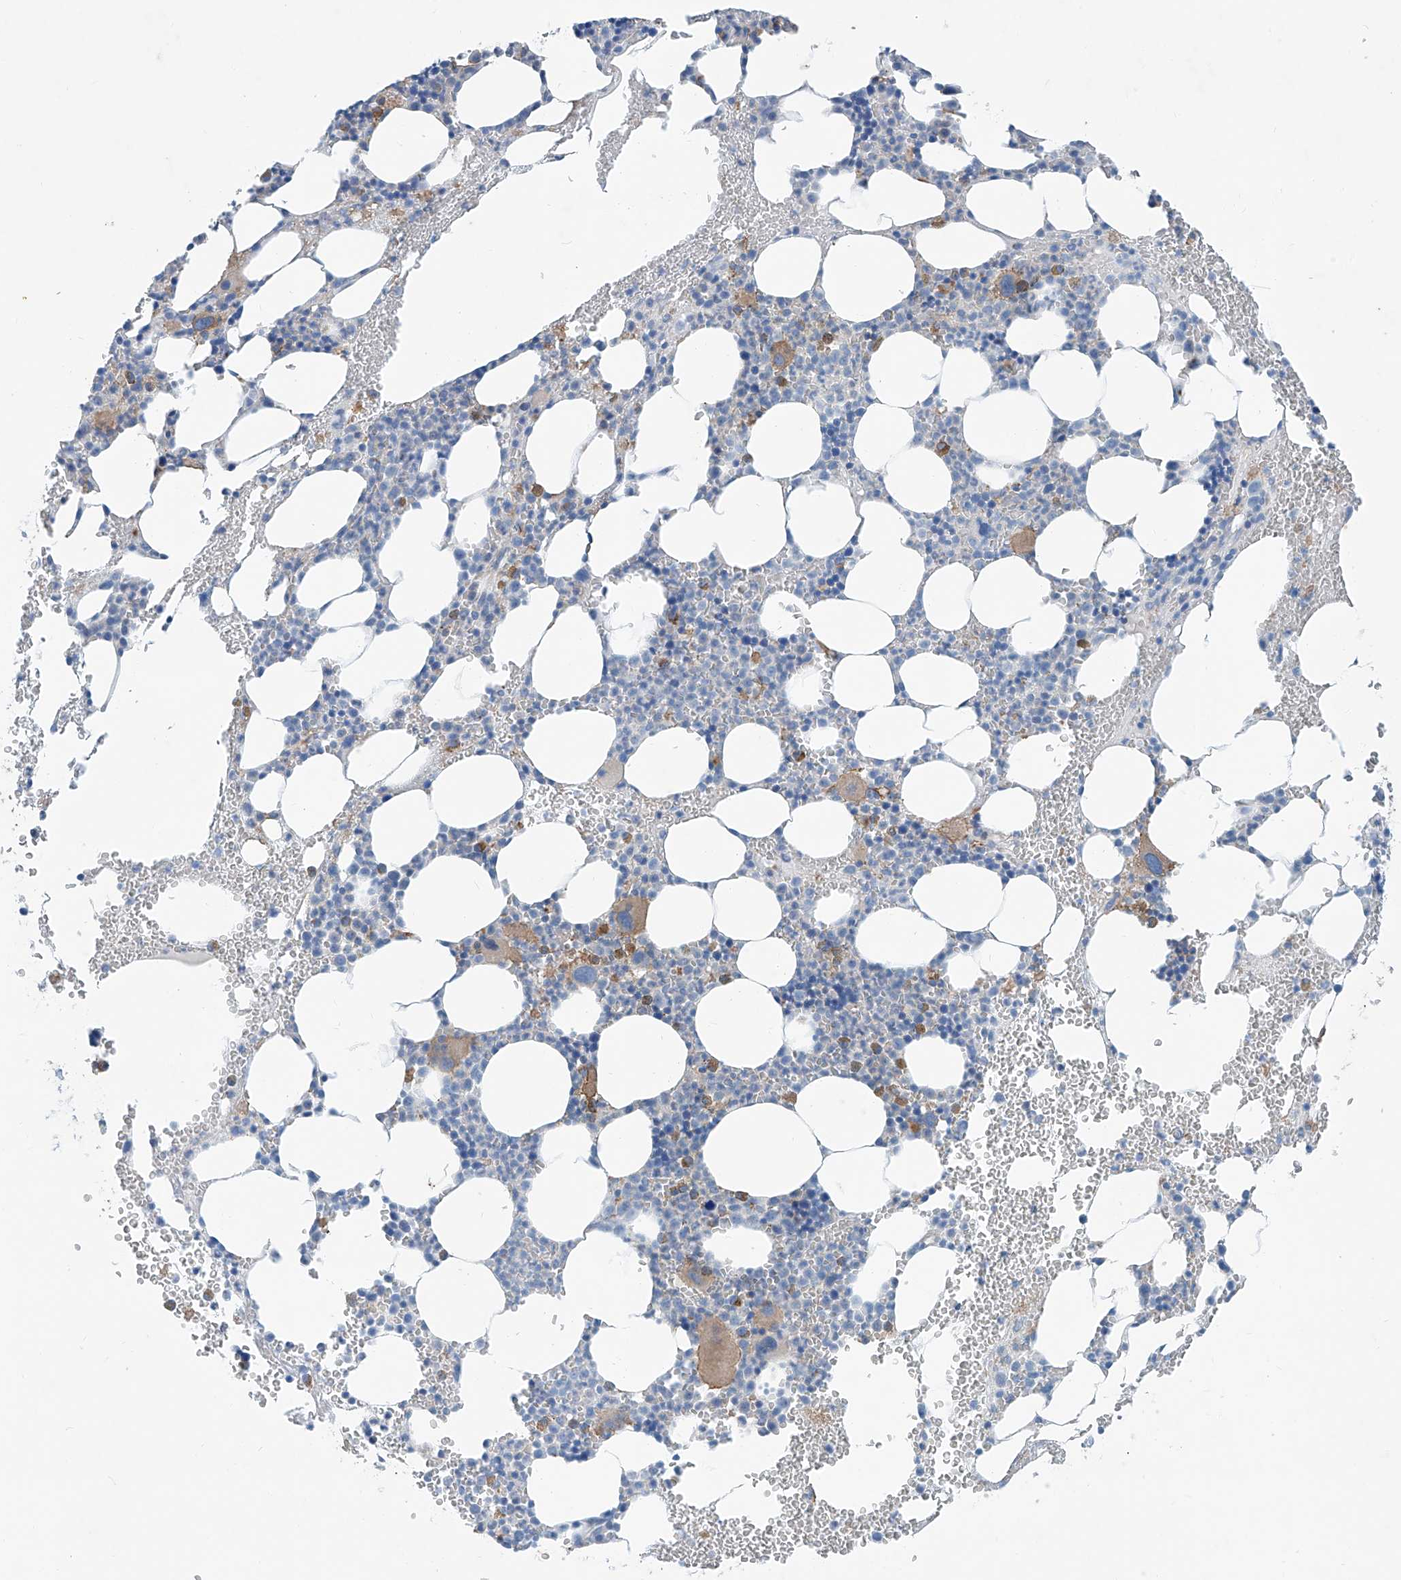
{"staining": {"intensity": "weak", "quantity": "25%-75%", "location": "cytoplasmic/membranous"}, "tissue": "bone marrow", "cell_type": "Hematopoietic cells", "image_type": "normal", "snomed": [{"axis": "morphology", "description": "Normal tissue, NOS"}, {"axis": "morphology", "description": "Inflammation, NOS"}, {"axis": "topography", "description": "Bone marrow"}], "caption": "Bone marrow stained with a protein marker shows weak staining in hematopoietic cells.", "gene": "ANKRD34A", "patient": {"sex": "female", "age": 78}}